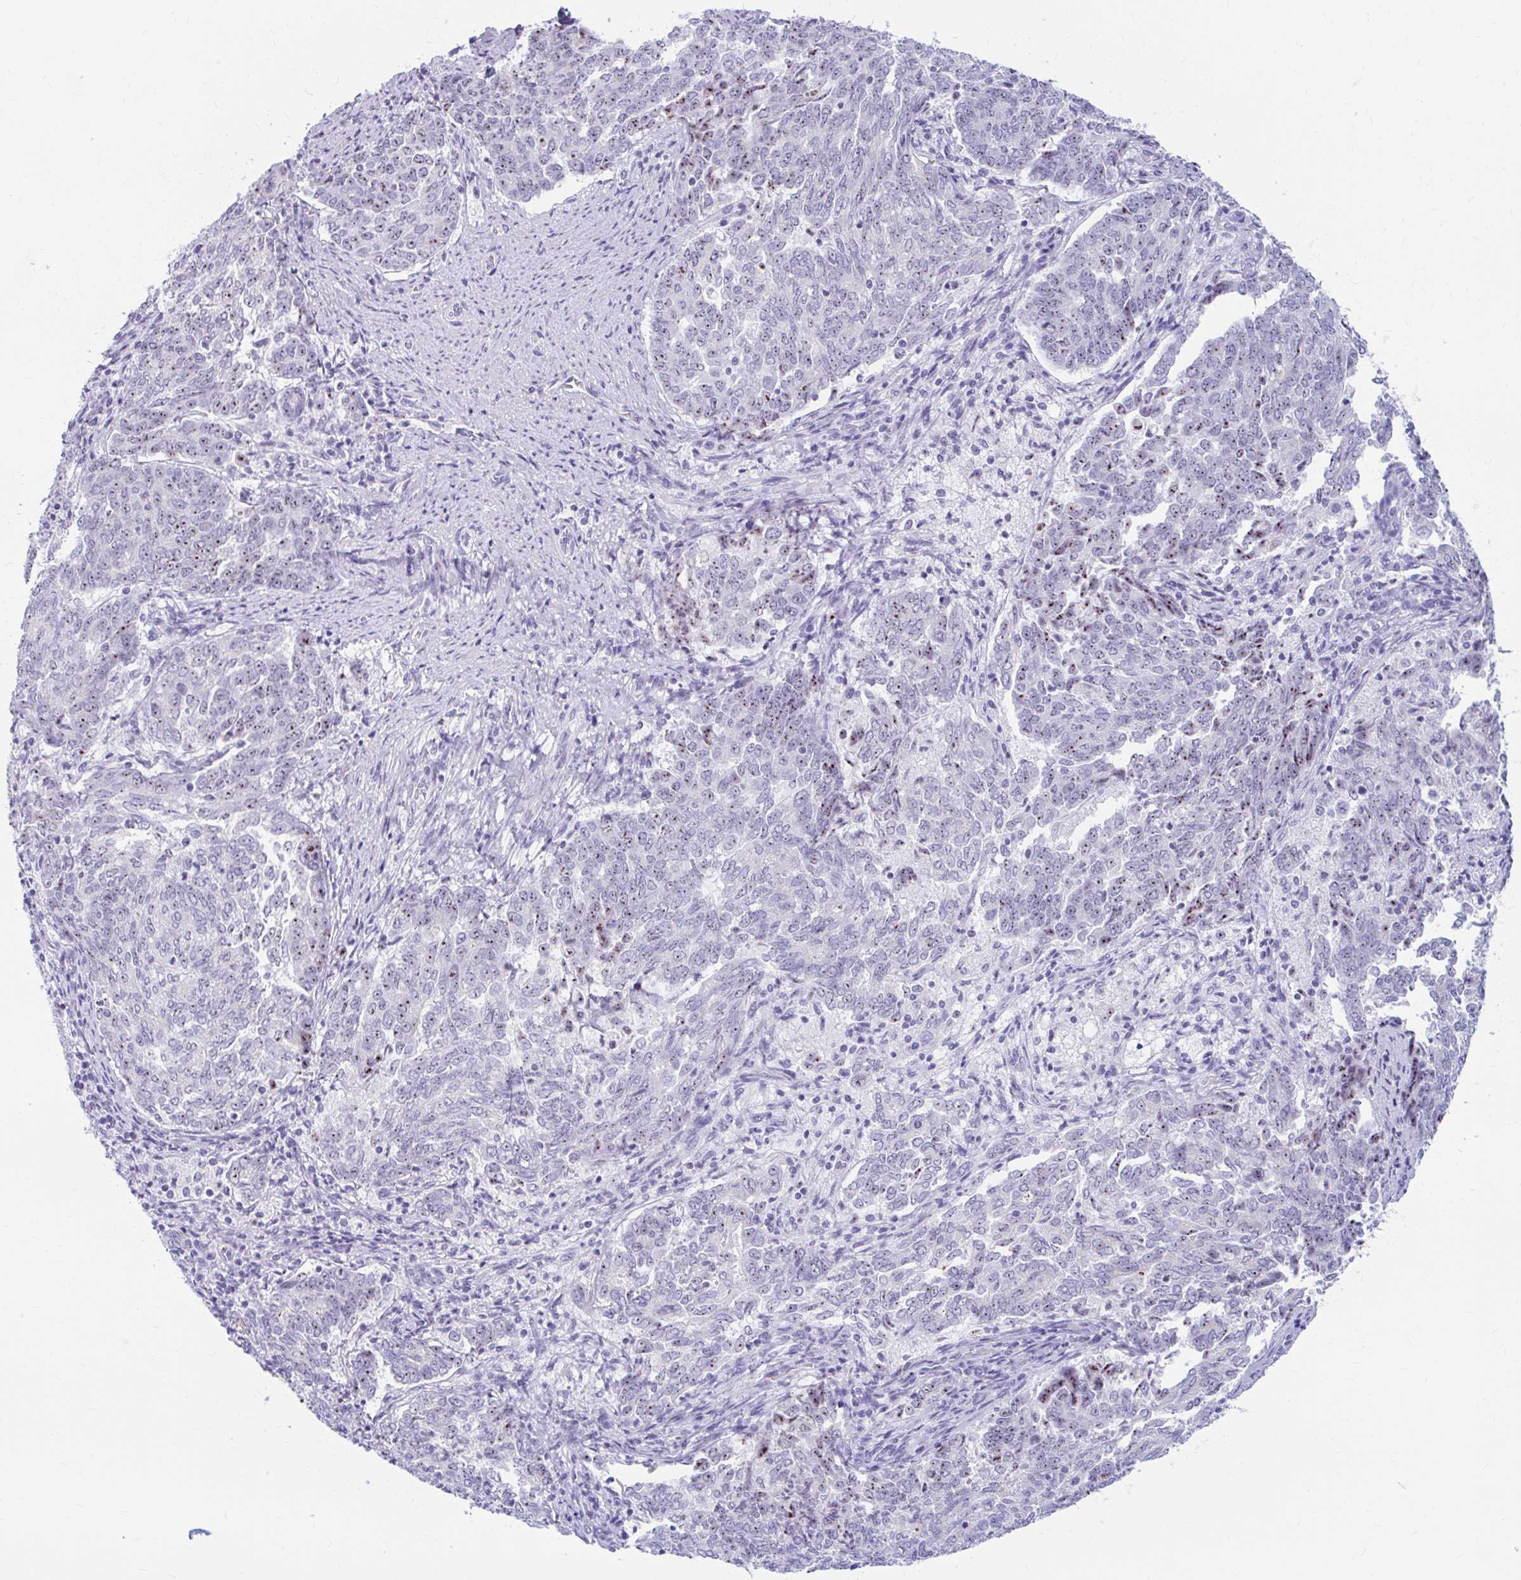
{"staining": {"intensity": "moderate", "quantity": ">75%", "location": "nuclear"}, "tissue": "endometrial cancer", "cell_type": "Tumor cells", "image_type": "cancer", "snomed": [{"axis": "morphology", "description": "Adenocarcinoma, NOS"}, {"axis": "topography", "description": "Endometrium"}], "caption": "Protein expression analysis of endometrial cancer displays moderate nuclear staining in approximately >75% of tumor cells.", "gene": "FTSJ3", "patient": {"sex": "female", "age": 80}}